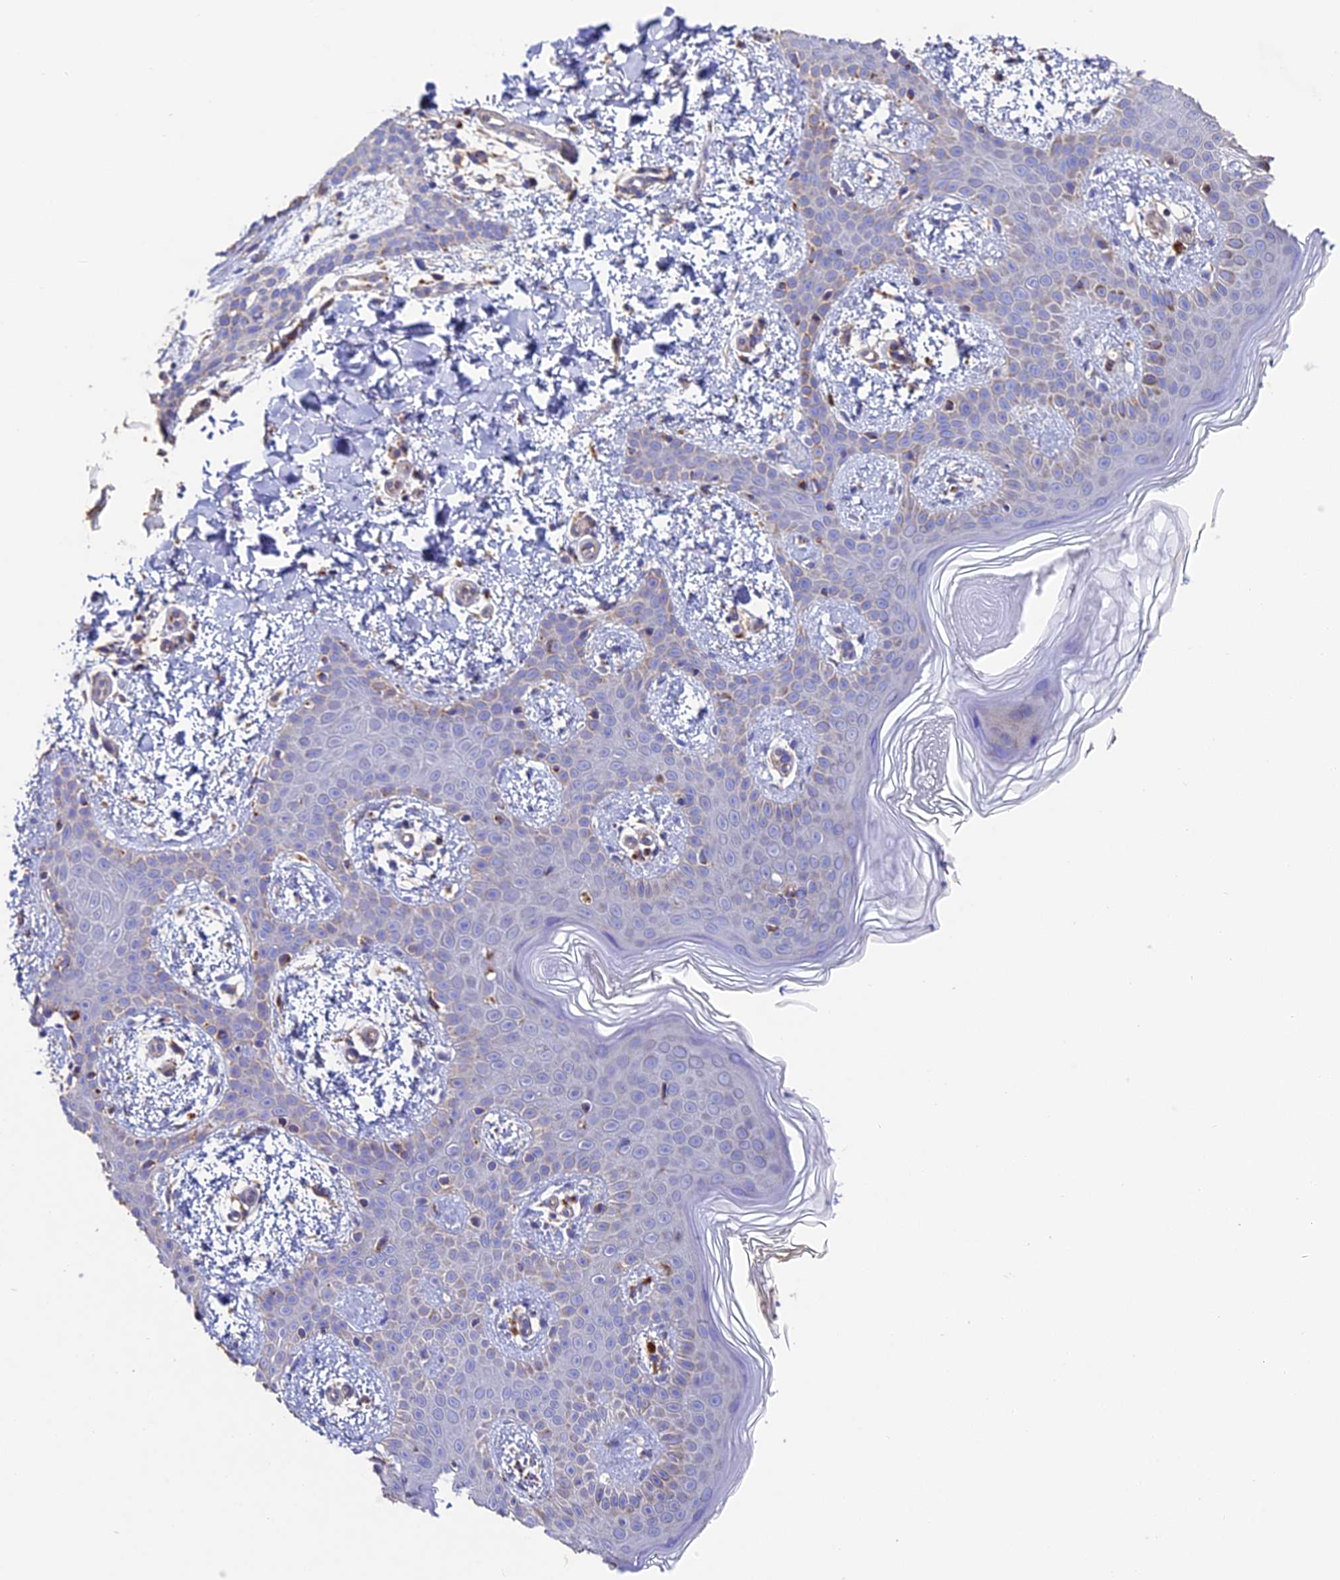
{"staining": {"intensity": "negative", "quantity": "none", "location": "none"}, "tissue": "skin", "cell_type": "Fibroblasts", "image_type": "normal", "snomed": [{"axis": "morphology", "description": "Normal tissue, NOS"}, {"axis": "topography", "description": "Skin"}], "caption": "DAB (3,3'-diaminobenzidine) immunohistochemical staining of normal skin shows no significant staining in fibroblasts.", "gene": "ADAT1", "patient": {"sex": "male", "age": 36}}